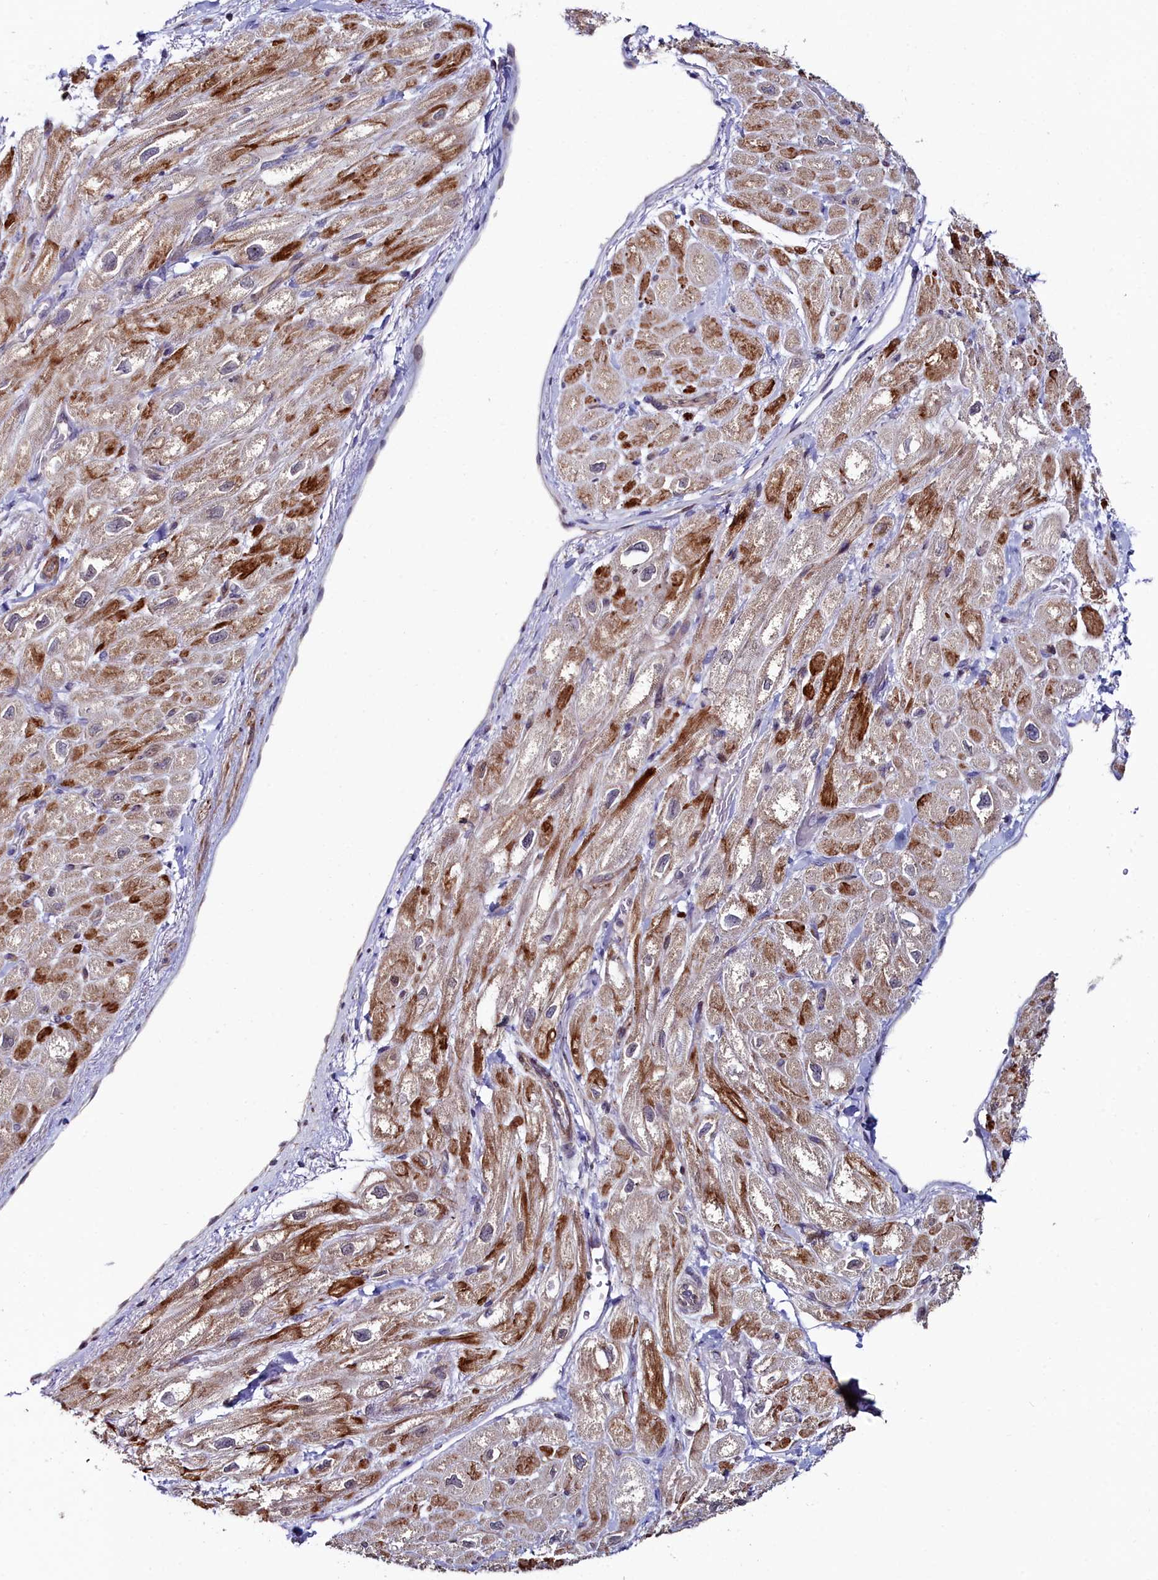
{"staining": {"intensity": "strong", "quantity": "<25%", "location": "cytoplasmic/membranous"}, "tissue": "heart muscle", "cell_type": "Cardiomyocytes", "image_type": "normal", "snomed": [{"axis": "morphology", "description": "Normal tissue, NOS"}, {"axis": "topography", "description": "Heart"}], "caption": "A histopathology image of human heart muscle stained for a protein shows strong cytoplasmic/membranous brown staining in cardiomyocytes. The staining was performed using DAB to visualize the protein expression in brown, while the nuclei were stained in blue with hematoxylin (Magnification: 20x).", "gene": "C4orf19", "patient": {"sex": "male", "age": 65}}